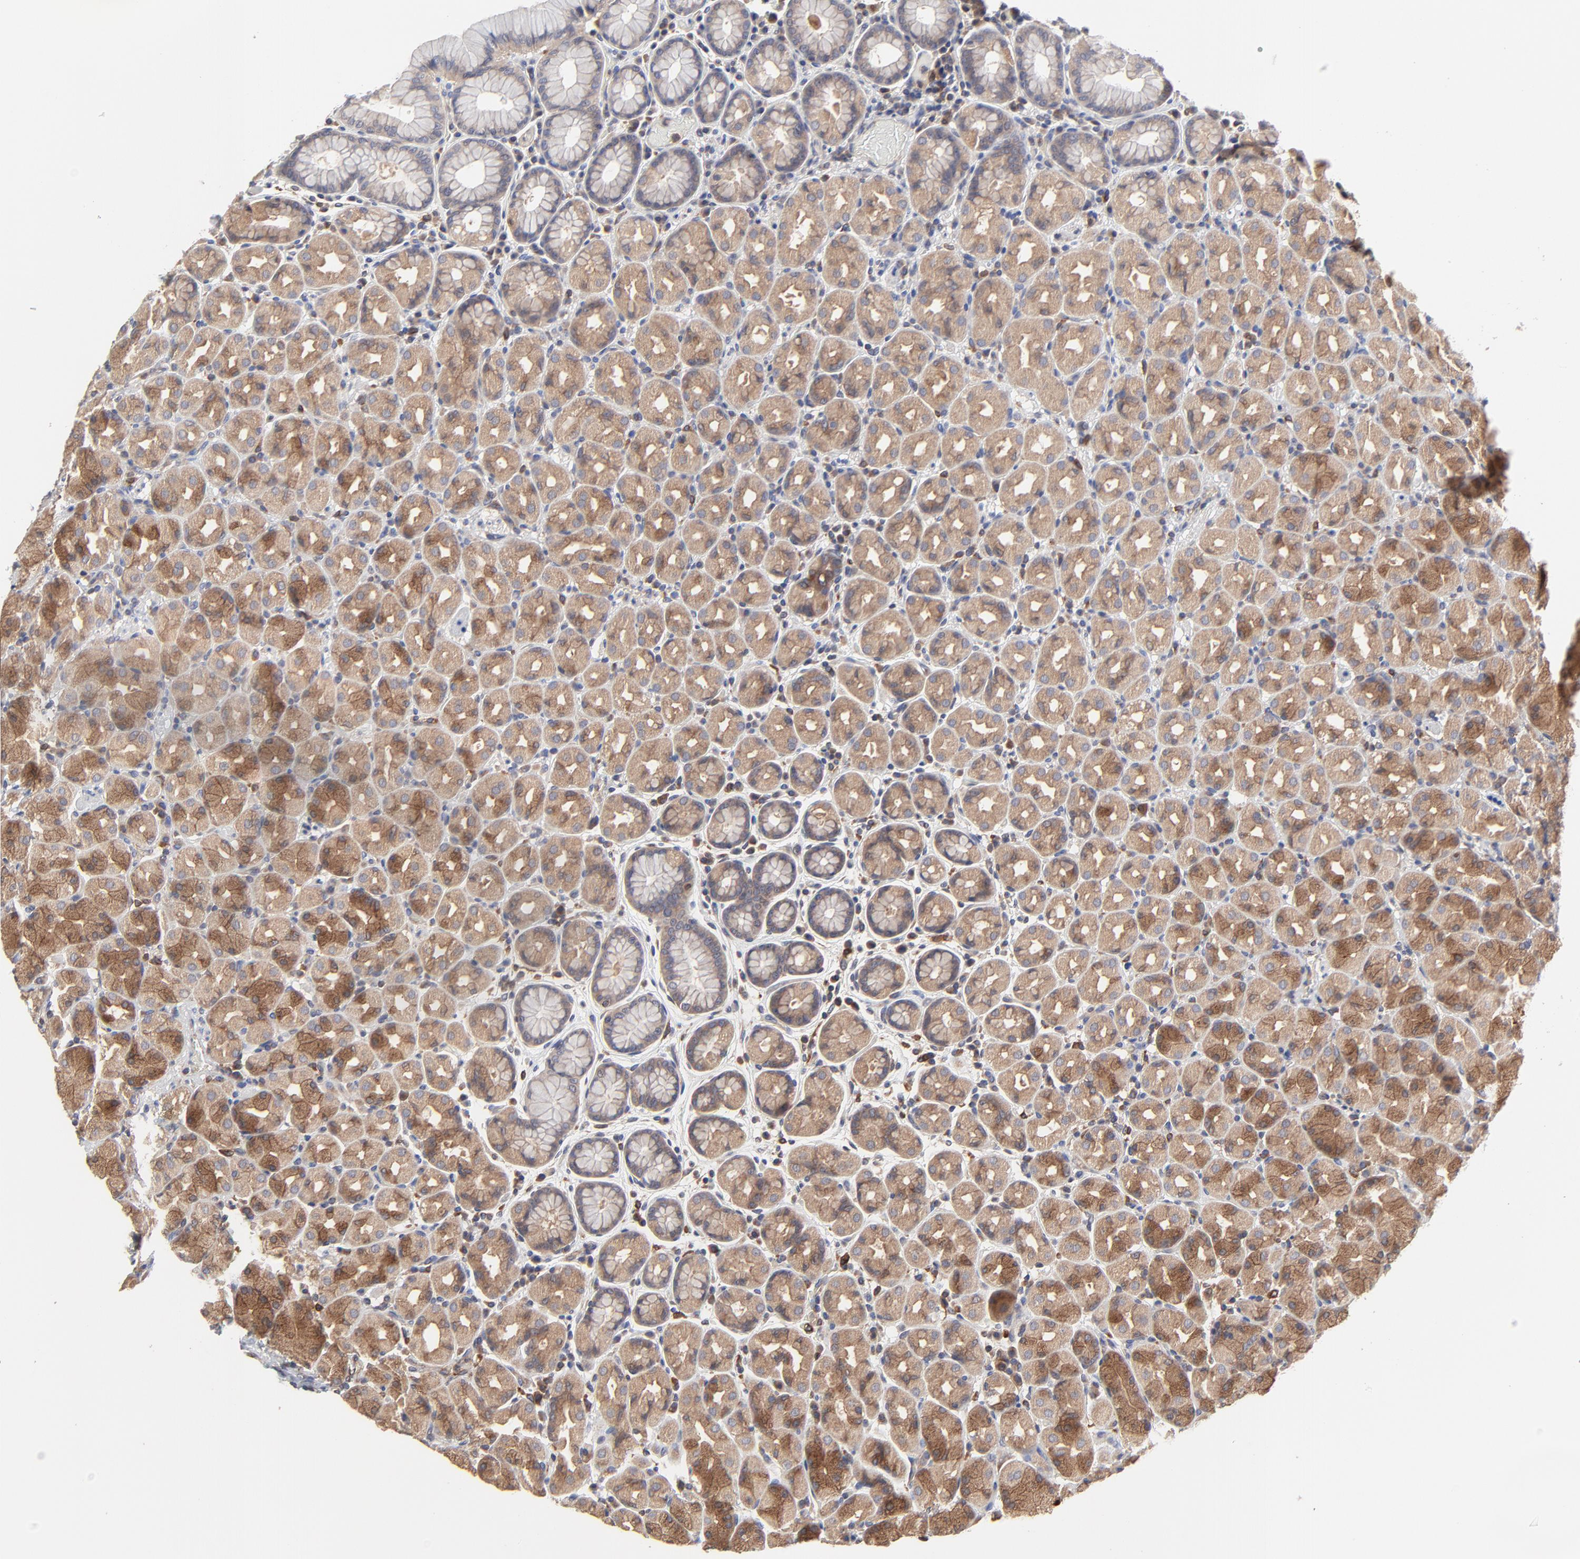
{"staining": {"intensity": "strong", "quantity": "25%-75%", "location": "cytoplasmic/membranous"}, "tissue": "stomach", "cell_type": "Glandular cells", "image_type": "normal", "snomed": [{"axis": "morphology", "description": "Normal tissue, NOS"}, {"axis": "topography", "description": "Stomach, lower"}], "caption": "The micrograph shows a brown stain indicating the presence of a protein in the cytoplasmic/membranous of glandular cells in stomach.", "gene": "RAB9A", "patient": {"sex": "male", "age": 56}}